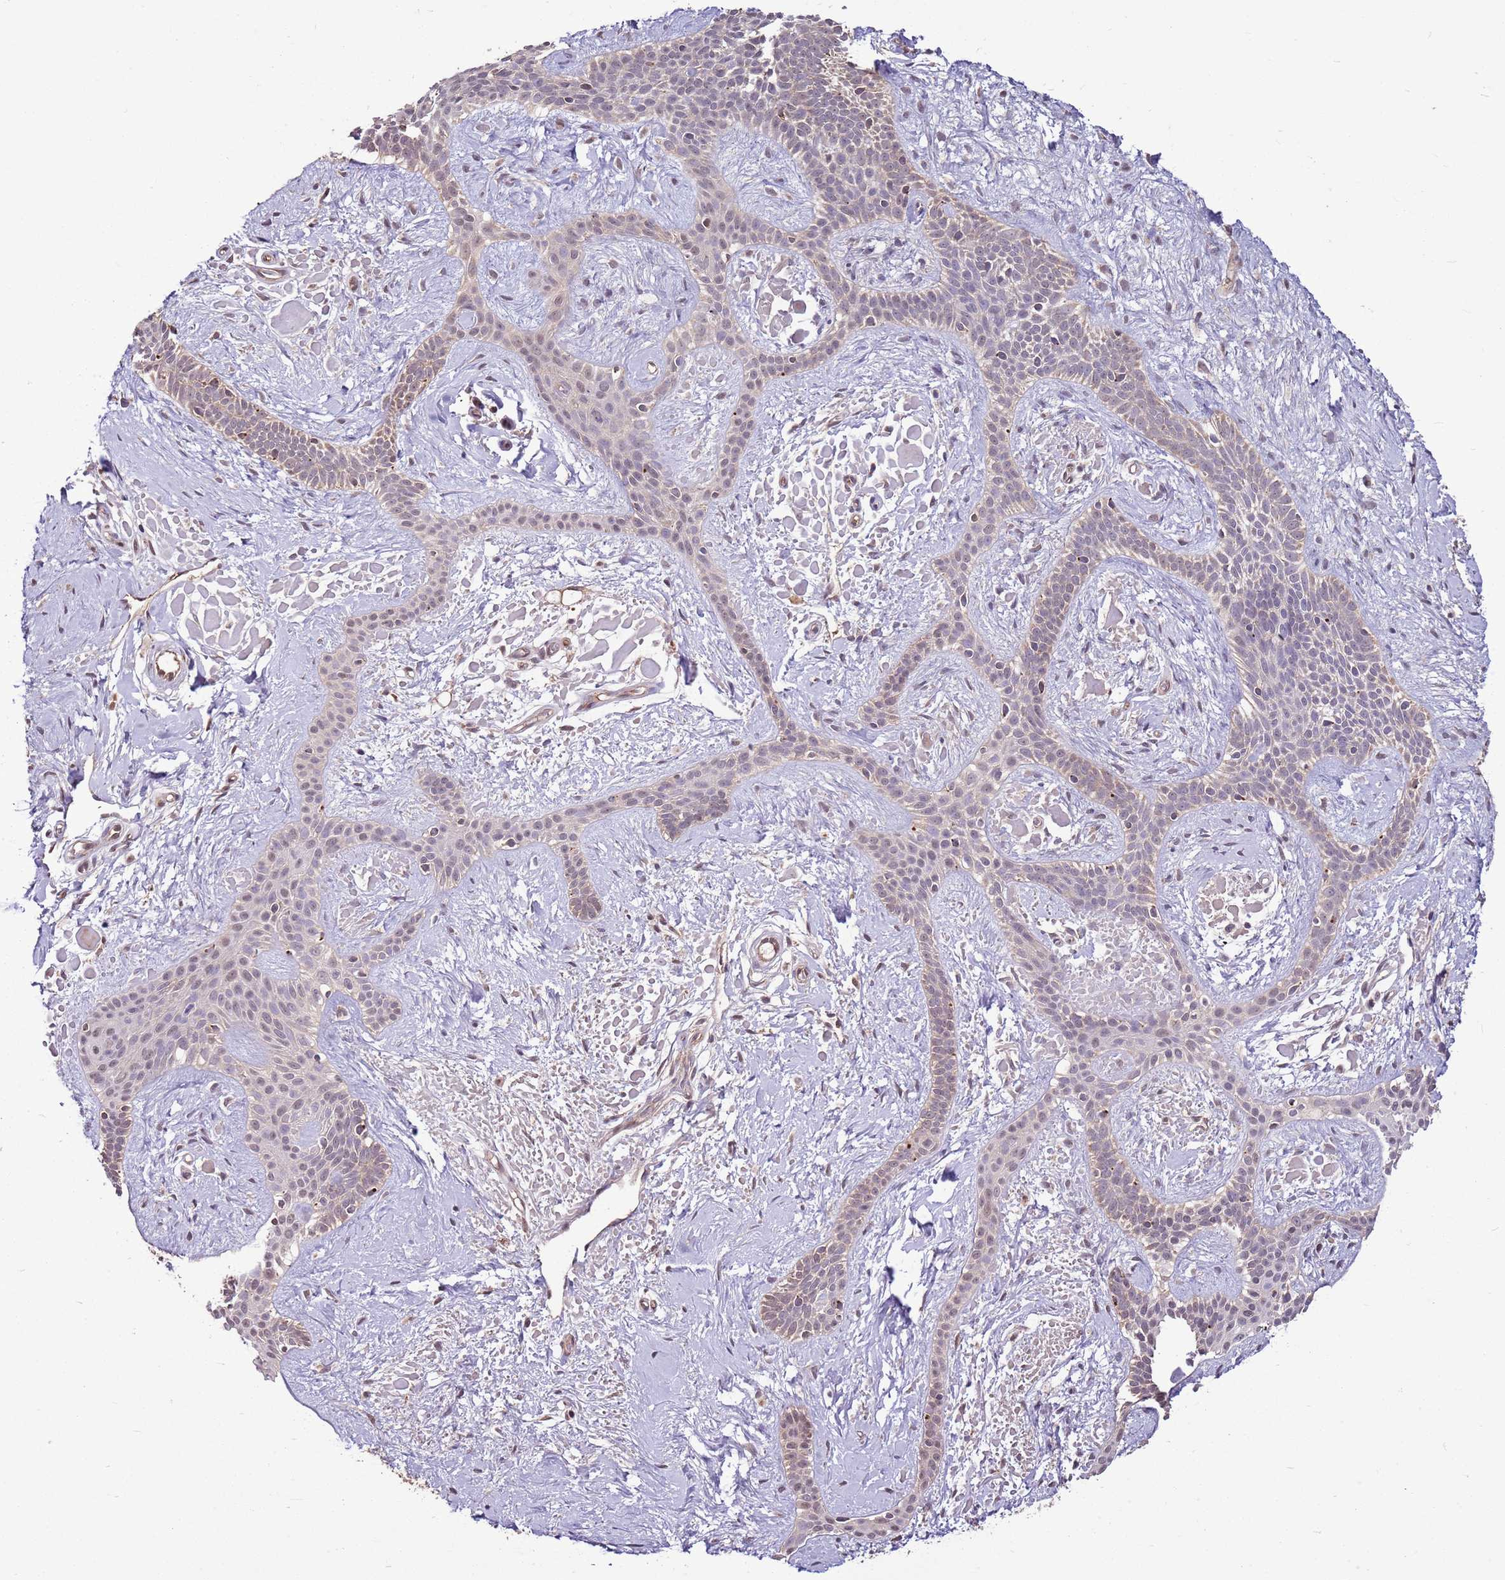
{"staining": {"intensity": "weak", "quantity": "<25%", "location": "nuclear"}, "tissue": "skin cancer", "cell_type": "Tumor cells", "image_type": "cancer", "snomed": [{"axis": "morphology", "description": "Basal cell carcinoma"}, {"axis": "topography", "description": "Skin"}], "caption": "Image shows no protein staining in tumor cells of skin cancer tissue. (DAB (3,3'-diaminobenzidine) immunohistochemistry (IHC) visualized using brightfield microscopy, high magnification).", "gene": "BBS5", "patient": {"sex": "male", "age": 78}}